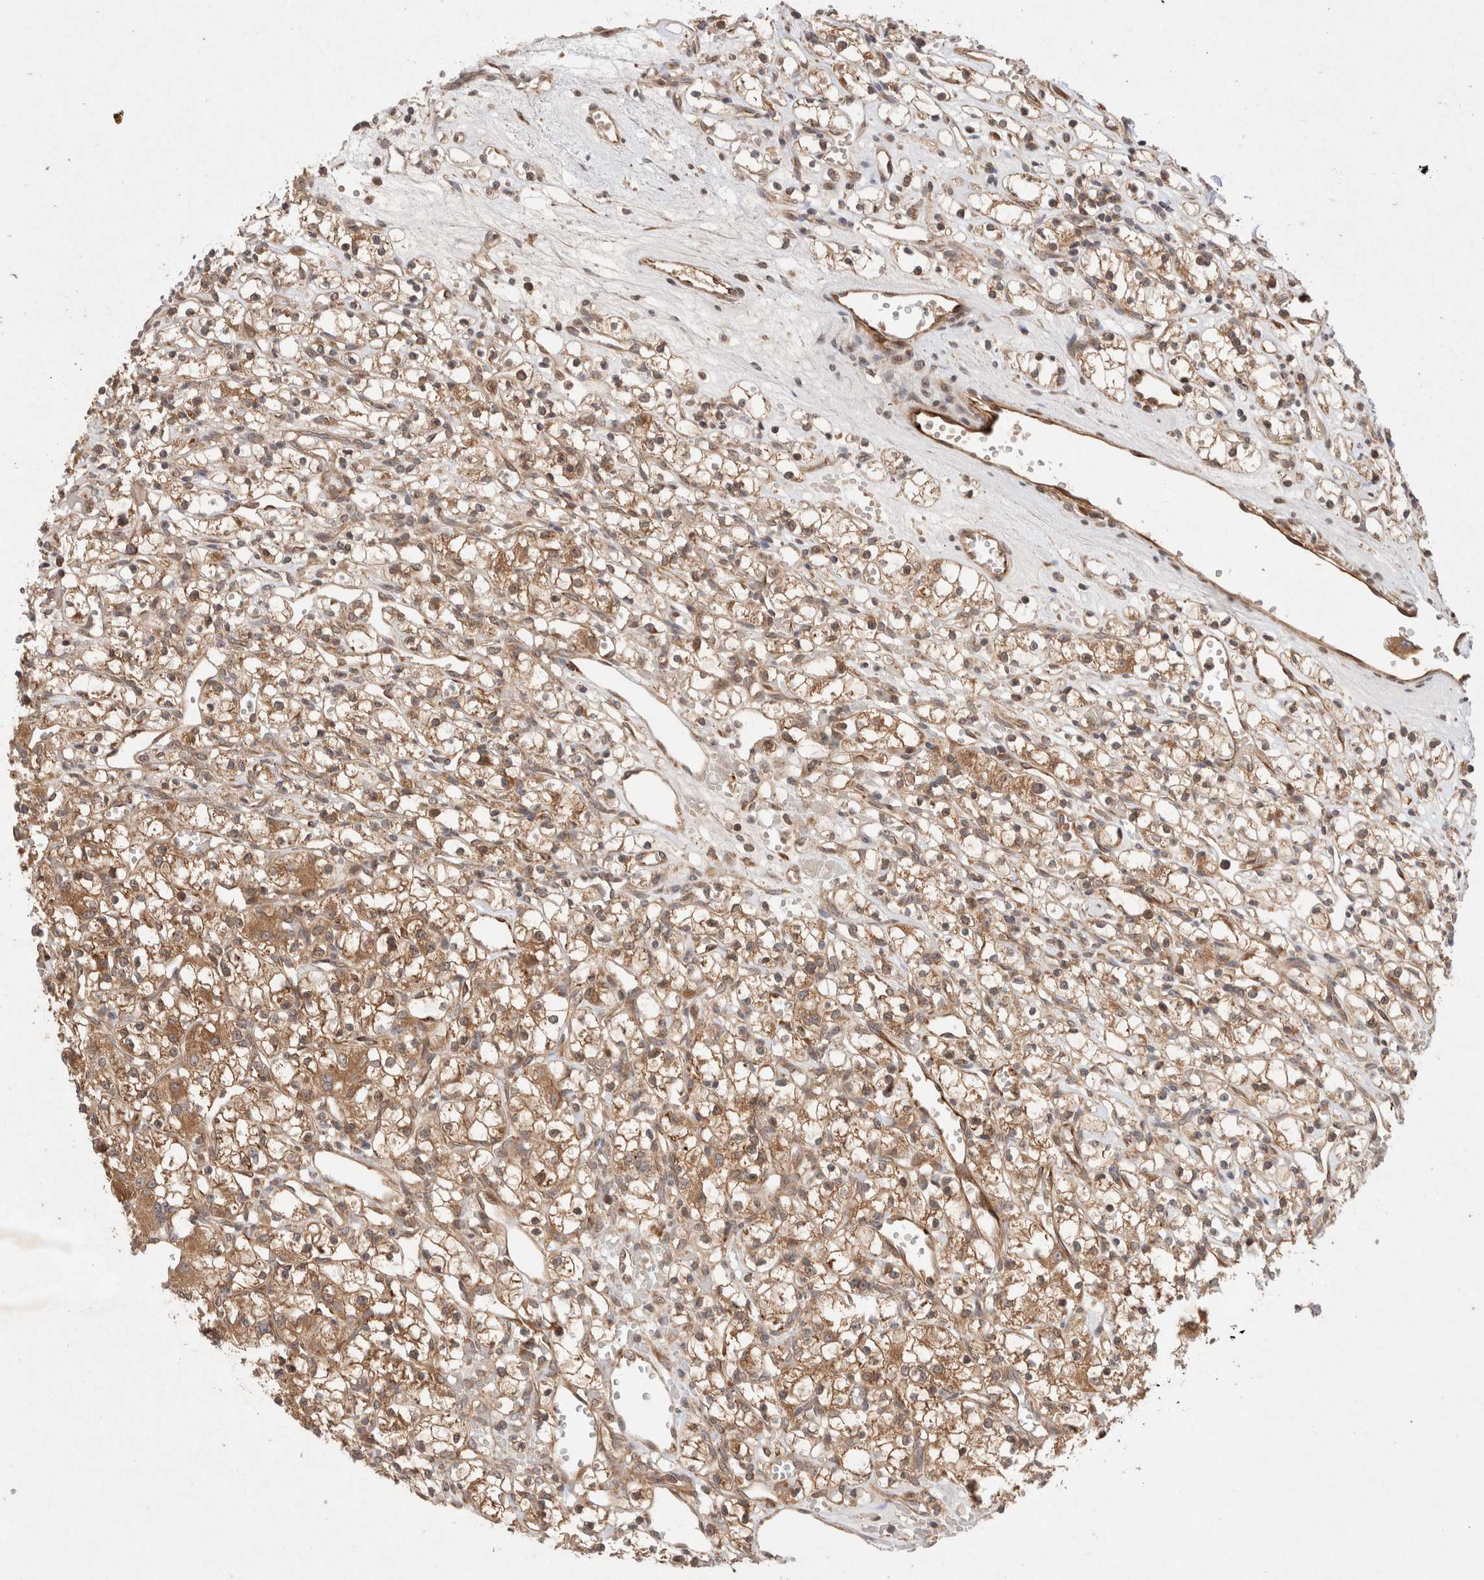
{"staining": {"intensity": "moderate", "quantity": ">75%", "location": "cytoplasmic/membranous"}, "tissue": "renal cancer", "cell_type": "Tumor cells", "image_type": "cancer", "snomed": [{"axis": "morphology", "description": "Adenocarcinoma, NOS"}, {"axis": "topography", "description": "Kidney"}], "caption": "Immunohistochemistry histopathology image of adenocarcinoma (renal) stained for a protein (brown), which displays medium levels of moderate cytoplasmic/membranous positivity in about >75% of tumor cells.", "gene": "KLHL20", "patient": {"sex": "female", "age": 59}}